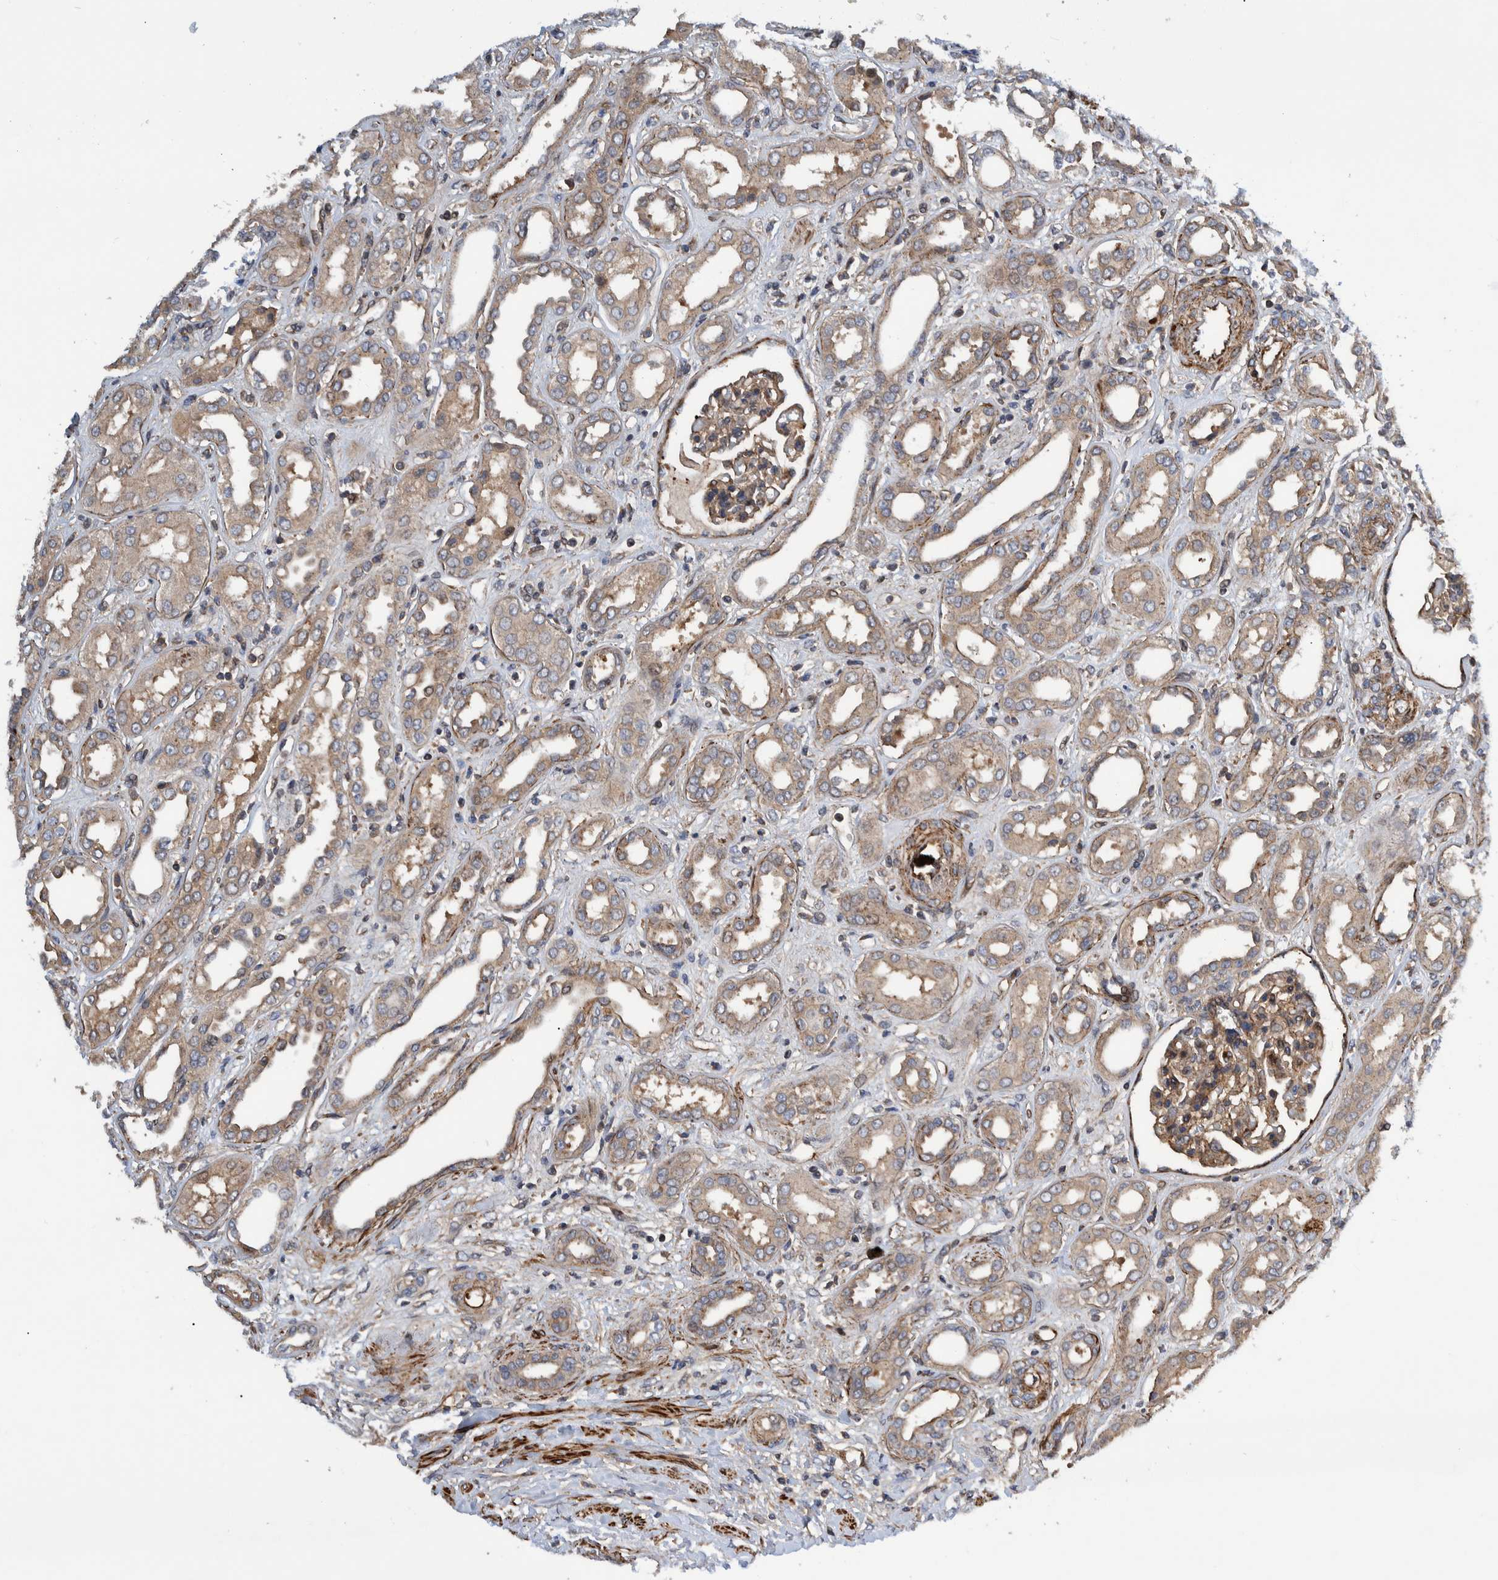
{"staining": {"intensity": "strong", "quantity": "25%-75%", "location": "cytoplasmic/membranous"}, "tissue": "kidney", "cell_type": "Cells in glomeruli", "image_type": "normal", "snomed": [{"axis": "morphology", "description": "Normal tissue, NOS"}, {"axis": "topography", "description": "Kidney"}], "caption": "Protein analysis of unremarkable kidney exhibits strong cytoplasmic/membranous expression in approximately 25%-75% of cells in glomeruli.", "gene": "GRPEL2", "patient": {"sex": "male", "age": 59}}